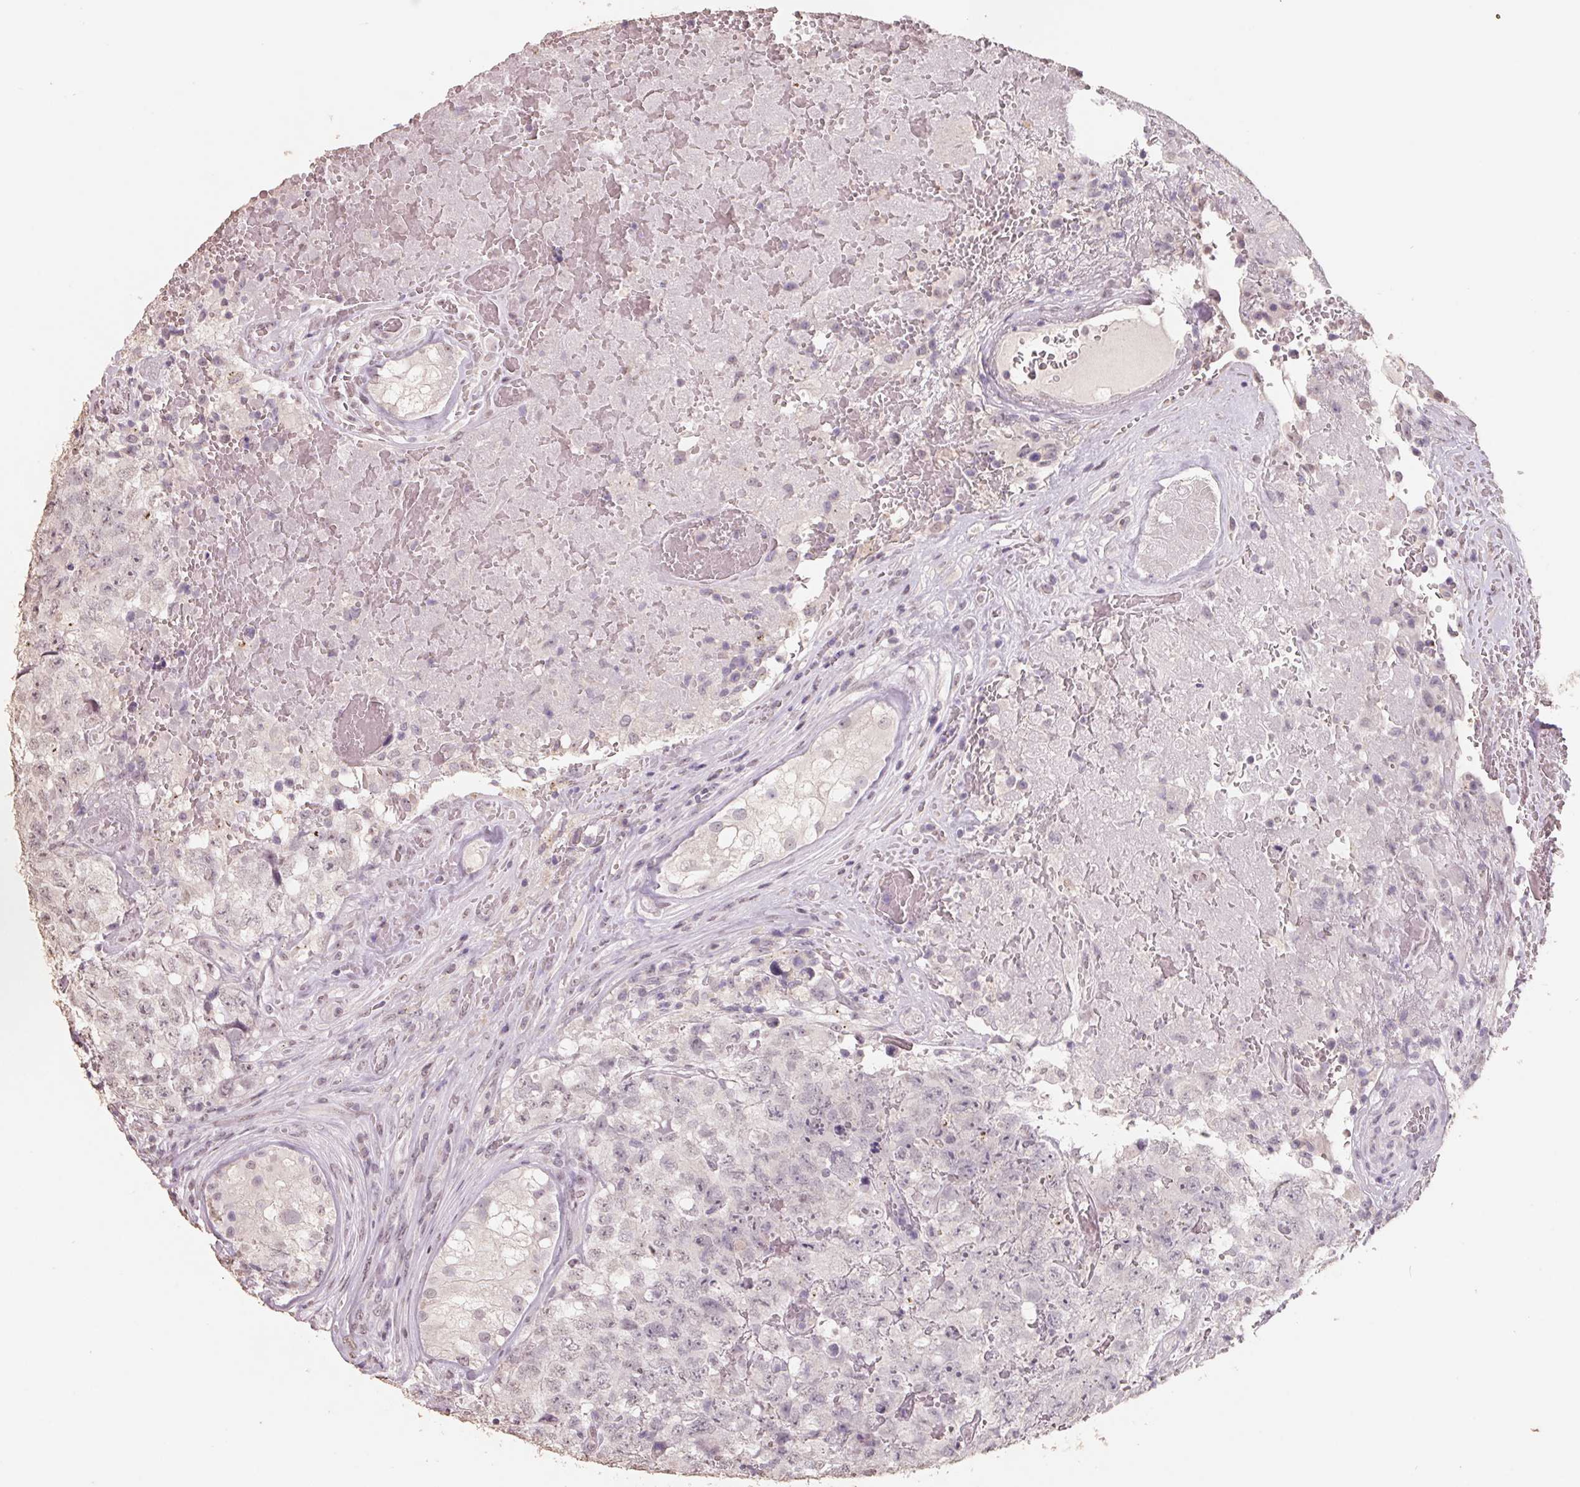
{"staining": {"intensity": "negative", "quantity": "none", "location": "none"}, "tissue": "testis cancer", "cell_type": "Tumor cells", "image_type": "cancer", "snomed": [{"axis": "morphology", "description": "Carcinoma, Embryonal, NOS"}, {"axis": "topography", "description": "Testis"}], "caption": "Protein analysis of testis cancer (embryonal carcinoma) exhibits no significant staining in tumor cells.", "gene": "FTCD", "patient": {"sex": "male", "age": 18}}